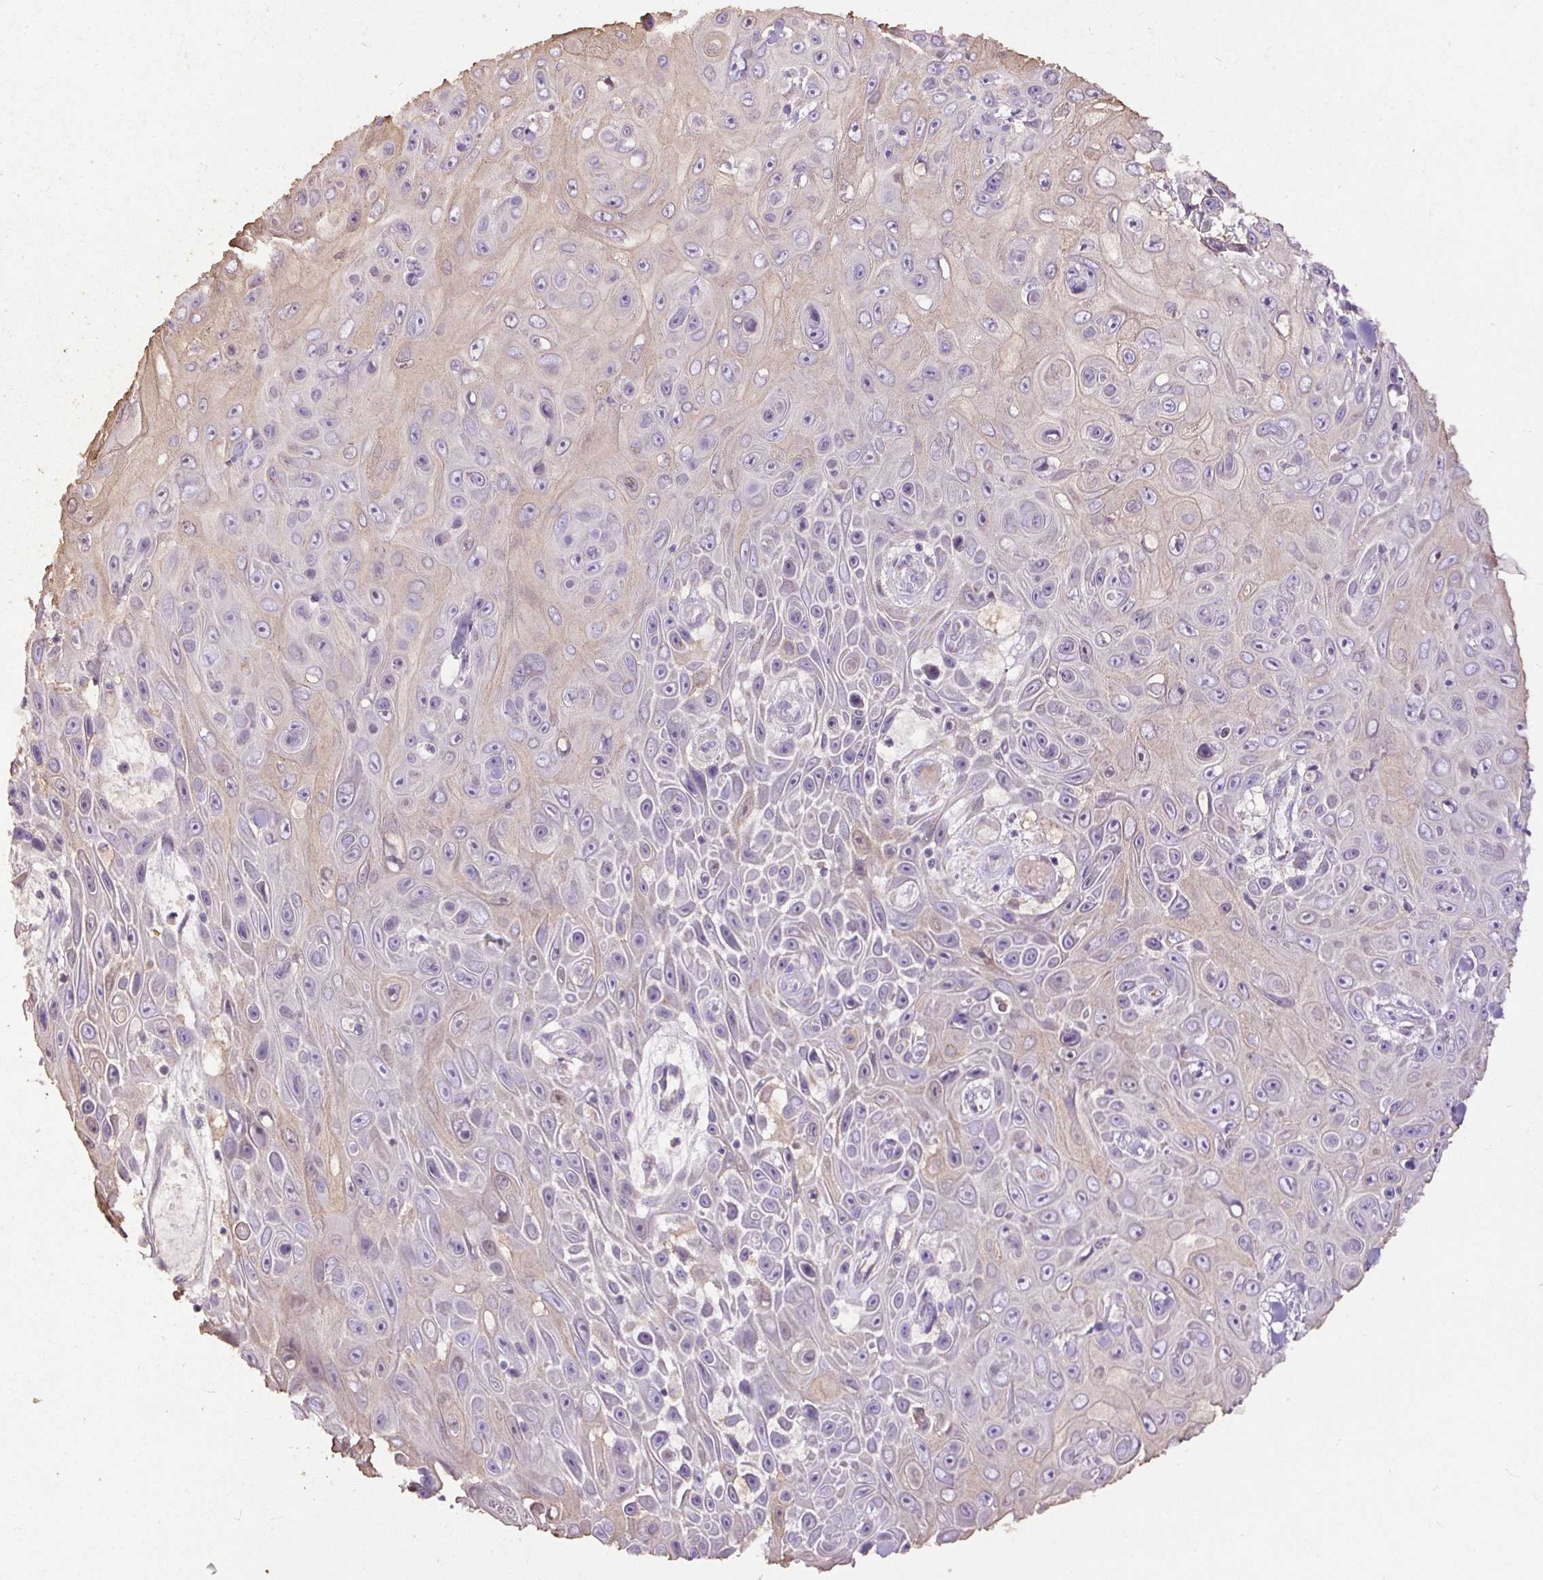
{"staining": {"intensity": "weak", "quantity": "<25%", "location": "cytoplasmic/membranous"}, "tissue": "skin cancer", "cell_type": "Tumor cells", "image_type": "cancer", "snomed": [{"axis": "morphology", "description": "Squamous cell carcinoma, NOS"}, {"axis": "topography", "description": "Skin"}], "caption": "IHC histopathology image of skin cancer stained for a protein (brown), which reveals no expression in tumor cells.", "gene": "ABR", "patient": {"sex": "male", "age": 82}}